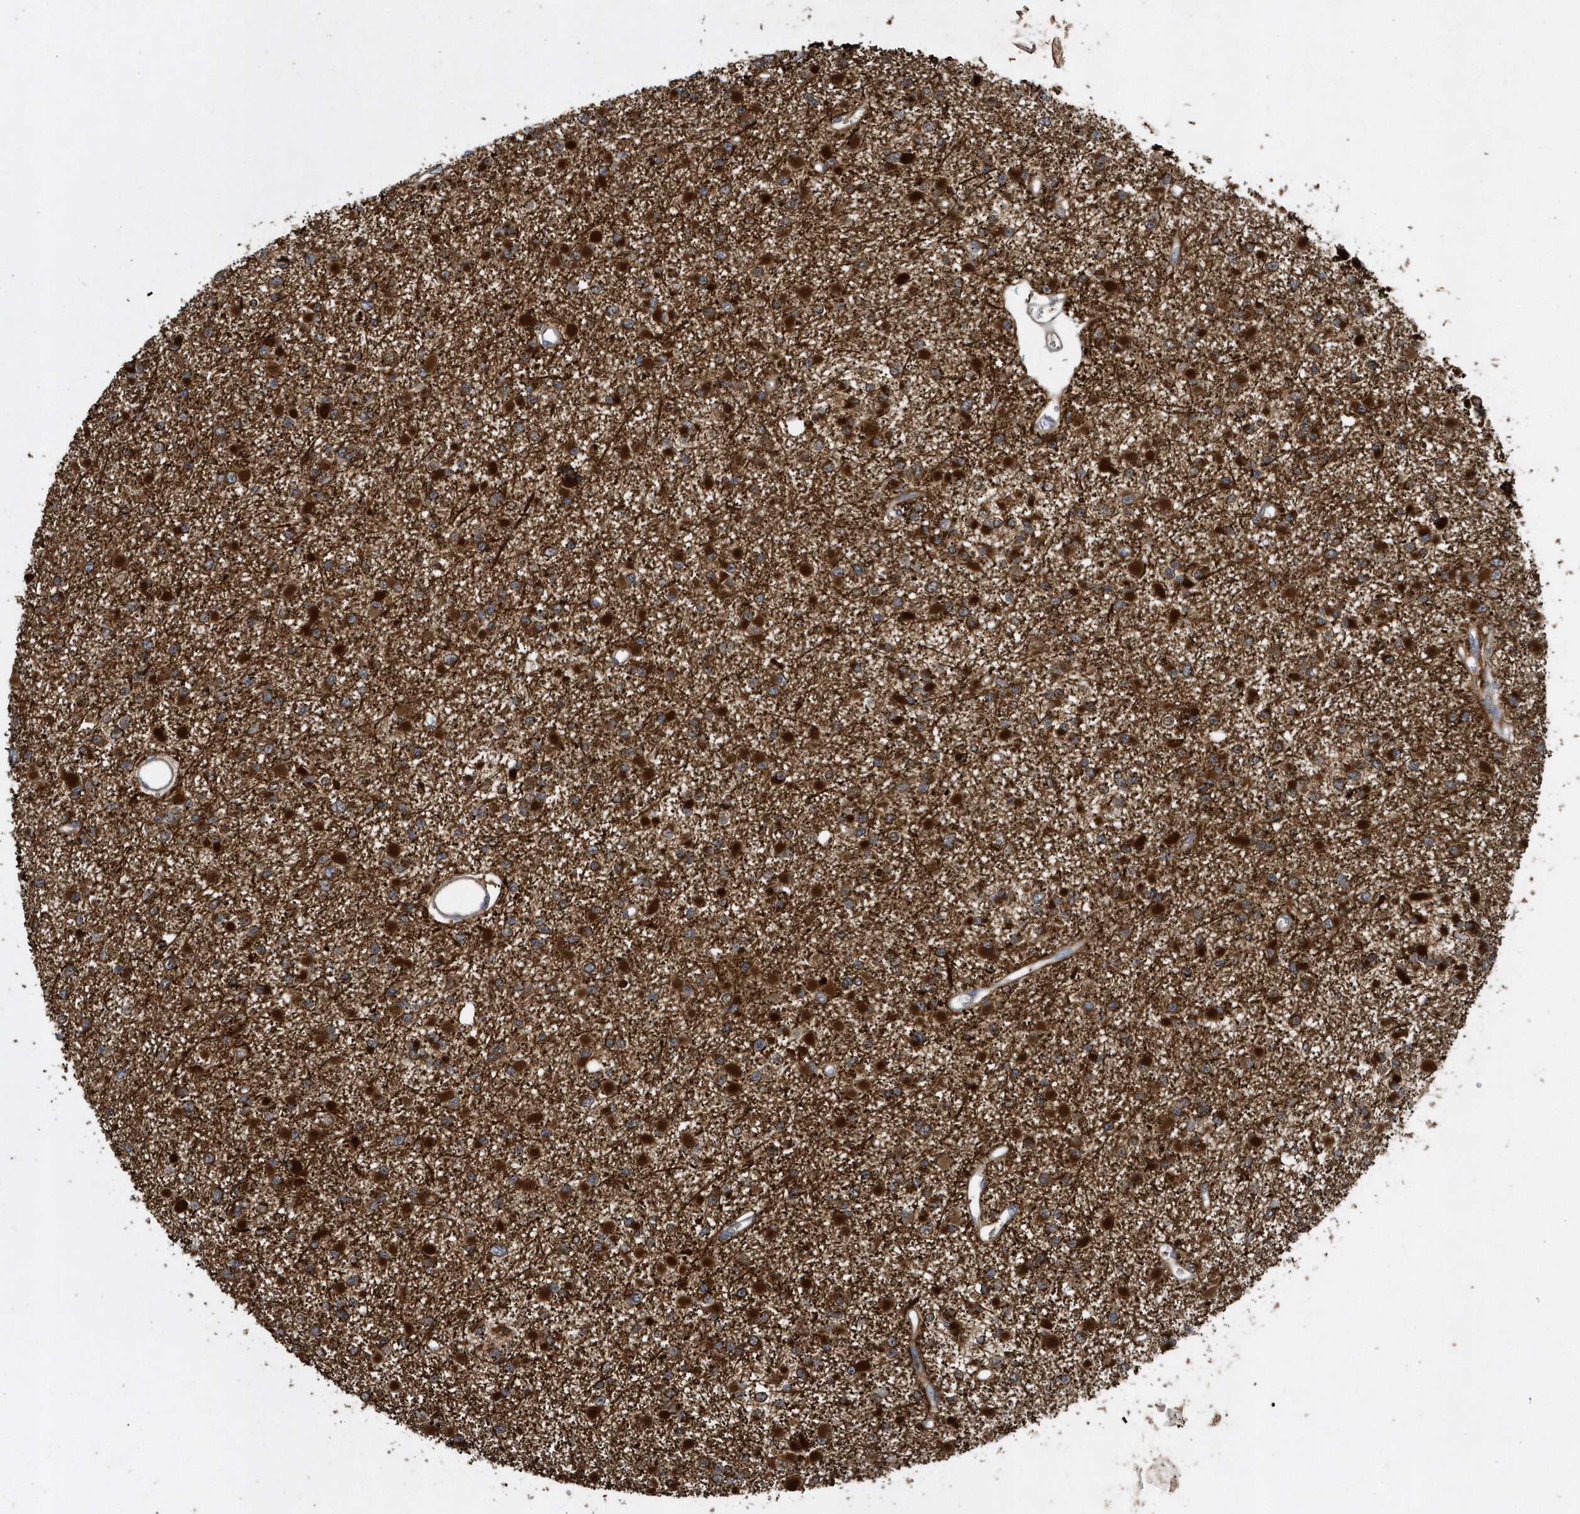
{"staining": {"intensity": "strong", "quantity": ">75%", "location": "cytoplasmic/membranous"}, "tissue": "glioma", "cell_type": "Tumor cells", "image_type": "cancer", "snomed": [{"axis": "morphology", "description": "Glioma, malignant, Low grade"}, {"axis": "topography", "description": "Brain"}], "caption": "High-power microscopy captured an immunohistochemistry (IHC) photomicrograph of glioma, revealing strong cytoplasmic/membranous expression in approximately >75% of tumor cells. The staining is performed using DAB brown chromogen to label protein expression. The nuclei are counter-stained blue using hematoxylin.", "gene": "PAICS", "patient": {"sex": "female", "age": 22}}